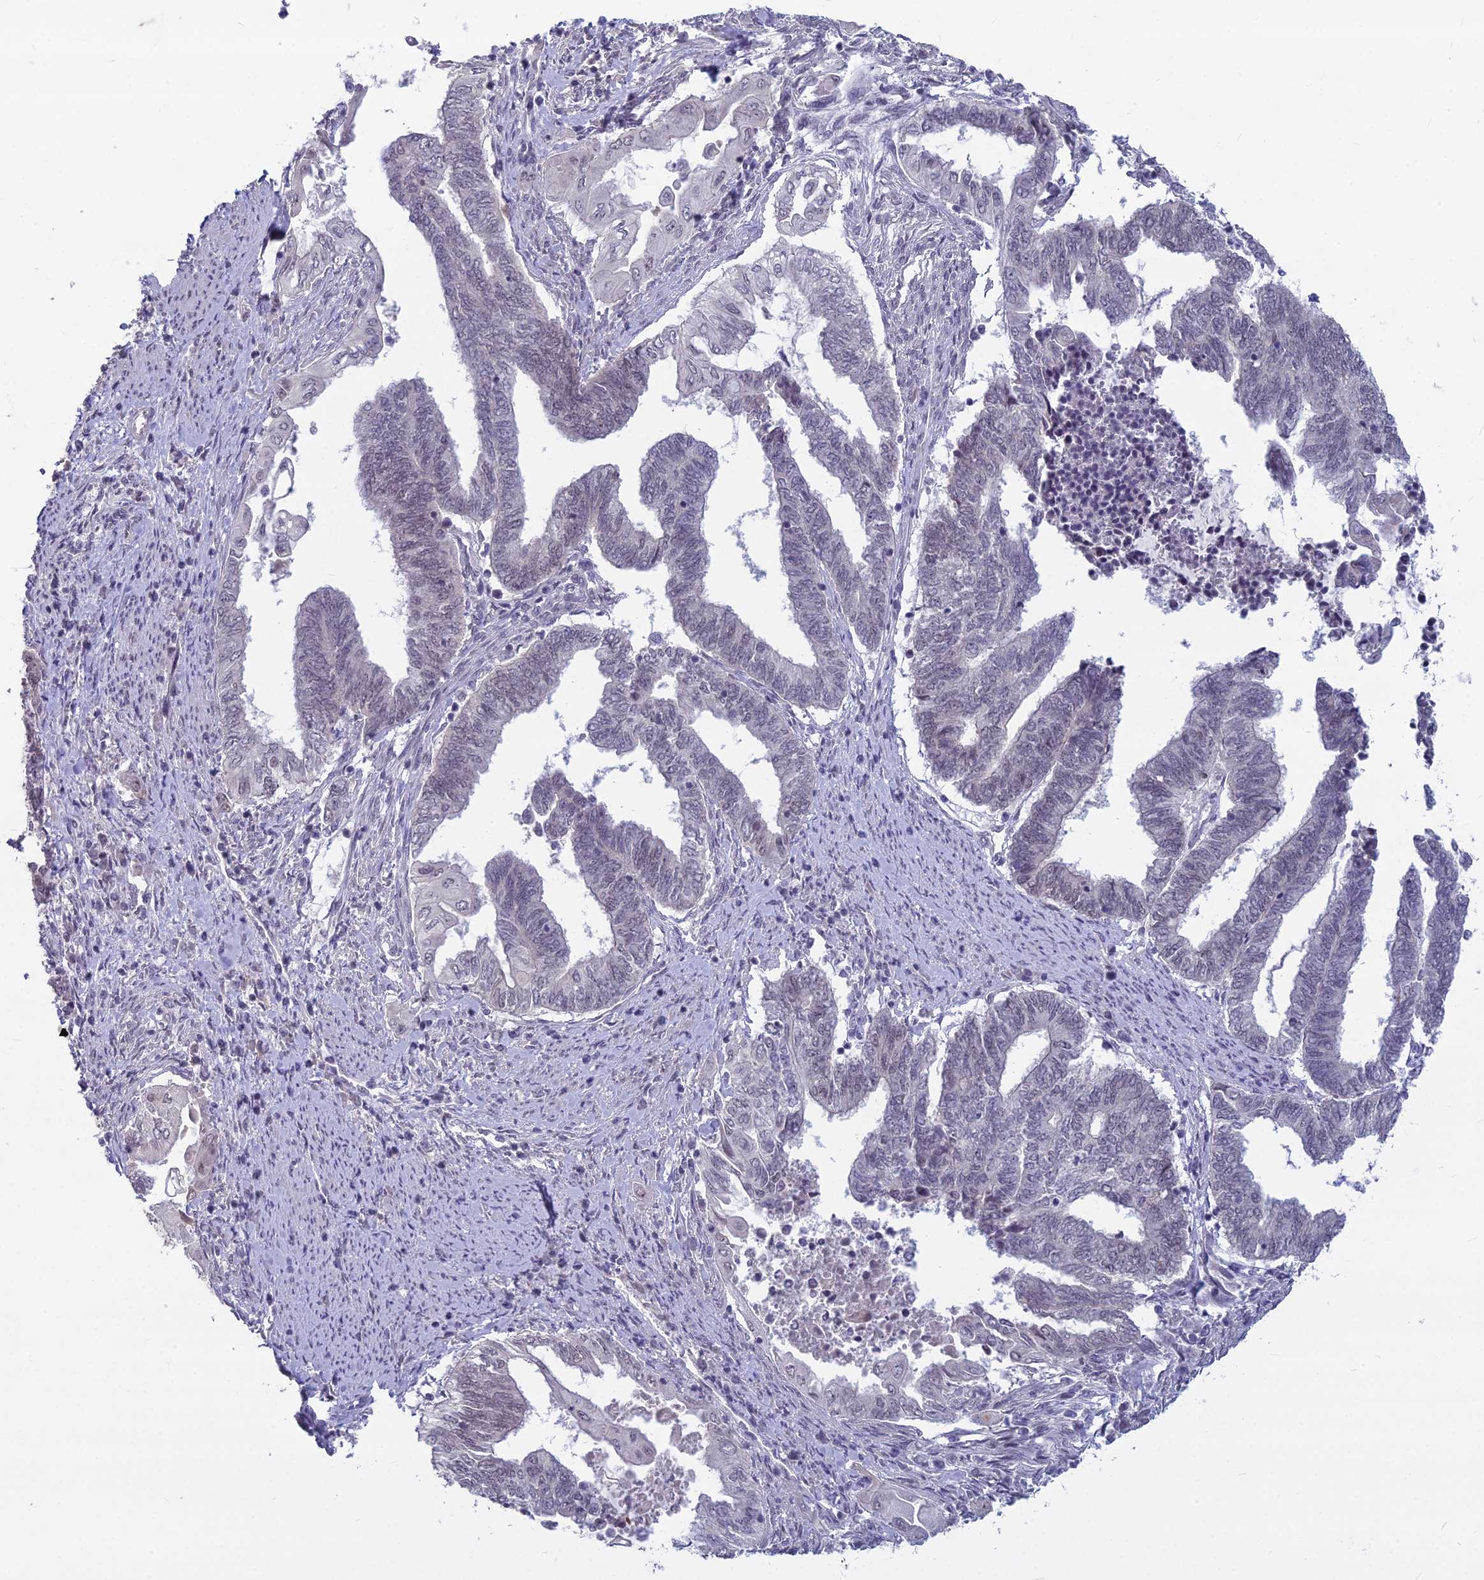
{"staining": {"intensity": "negative", "quantity": "none", "location": "none"}, "tissue": "endometrial cancer", "cell_type": "Tumor cells", "image_type": "cancer", "snomed": [{"axis": "morphology", "description": "Adenocarcinoma, NOS"}, {"axis": "topography", "description": "Uterus"}, {"axis": "topography", "description": "Endometrium"}], "caption": "Immunohistochemical staining of adenocarcinoma (endometrial) demonstrates no significant staining in tumor cells. (DAB immunohistochemistry (IHC), high magnification).", "gene": "KAT7", "patient": {"sex": "female", "age": 70}}